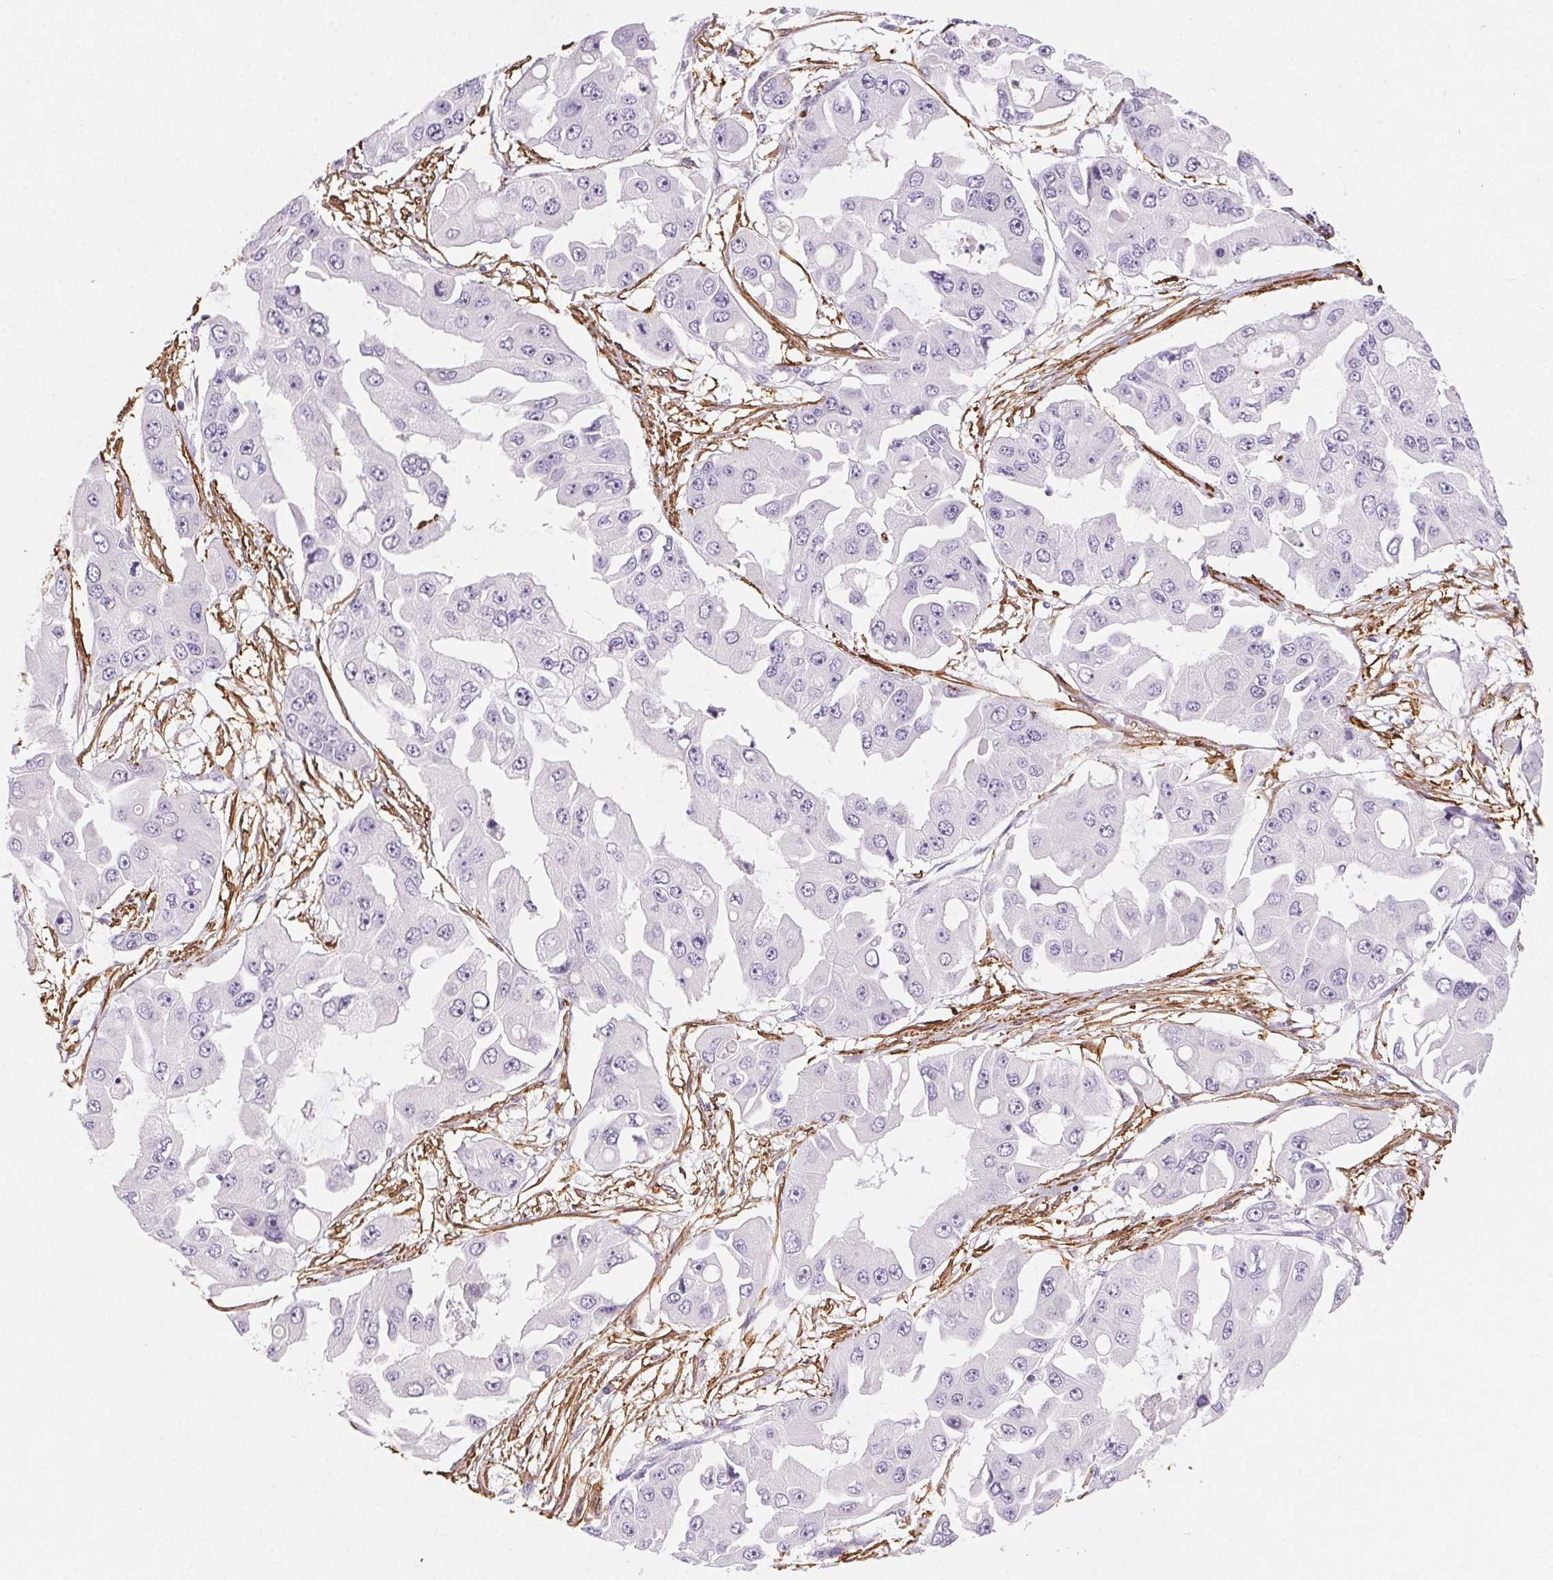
{"staining": {"intensity": "negative", "quantity": "none", "location": "none"}, "tissue": "ovarian cancer", "cell_type": "Tumor cells", "image_type": "cancer", "snomed": [{"axis": "morphology", "description": "Cystadenocarcinoma, serous, NOS"}, {"axis": "topography", "description": "Ovary"}], "caption": "This is a micrograph of immunohistochemistry staining of ovarian serous cystadenocarcinoma, which shows no expression in tumor cells.", "gene": "GPX8", "patient": {"sex": "female", "age": 56}}